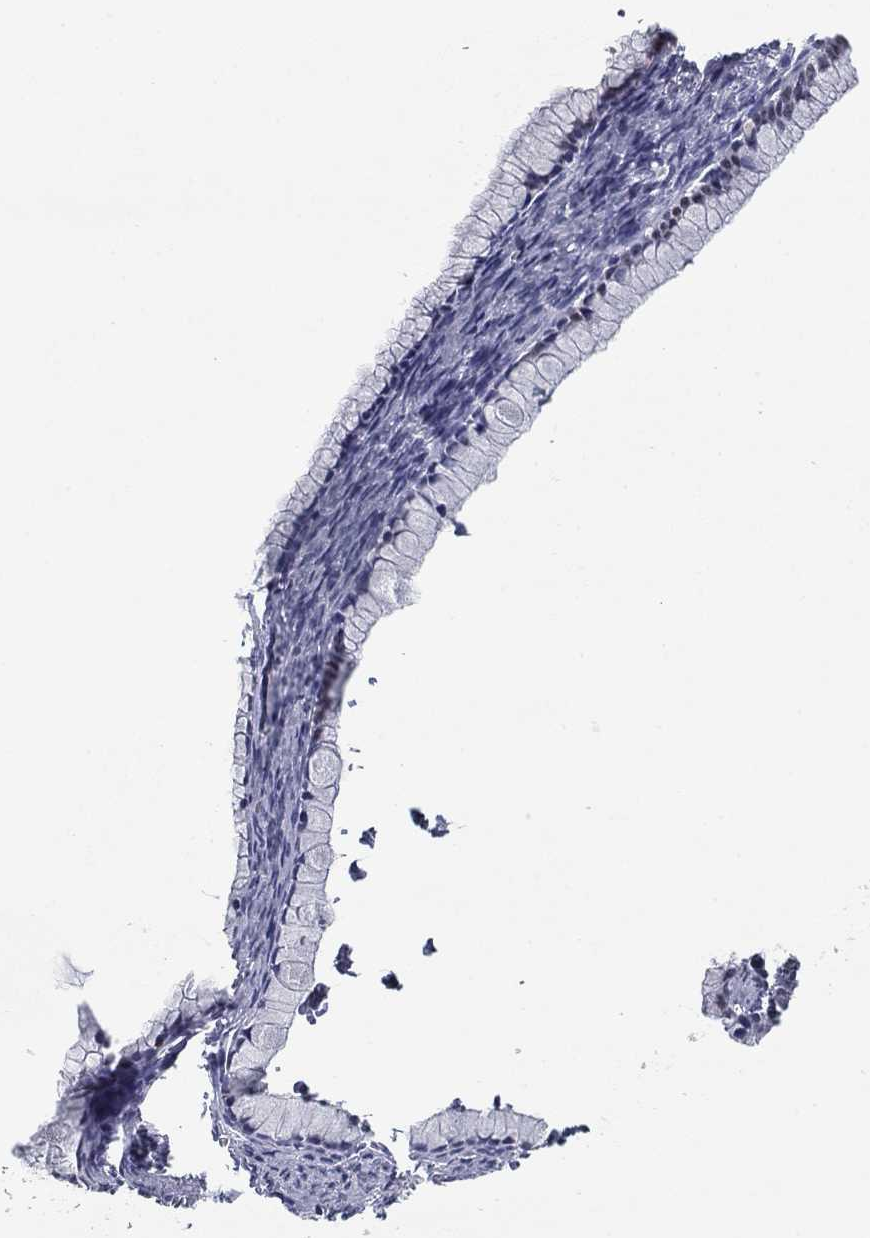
{"staining": {"intensity": "weak", "quantity": "<25%", "location": "cytoplasmic/membranous"}, "tissue": "ovarian cancer", "cell_type": "Tumor cells", "image_type": "cancer", "snomed": [{"axis": "morphology", "description": "Cystadenocarcinoma, mucinous, NOS"}, {"axis": "topography", "description": "Ovary"}], "caption": "This image is of ovarian cancer (mucinous cystadenocarcinoma) stained with immunohistochemistry to label a protein in brown with the nuclei are counter-stained blue. There is no staining in tumor cells.", "gene": "REXO5", "patient": {"sex": "female", "age": 41}}